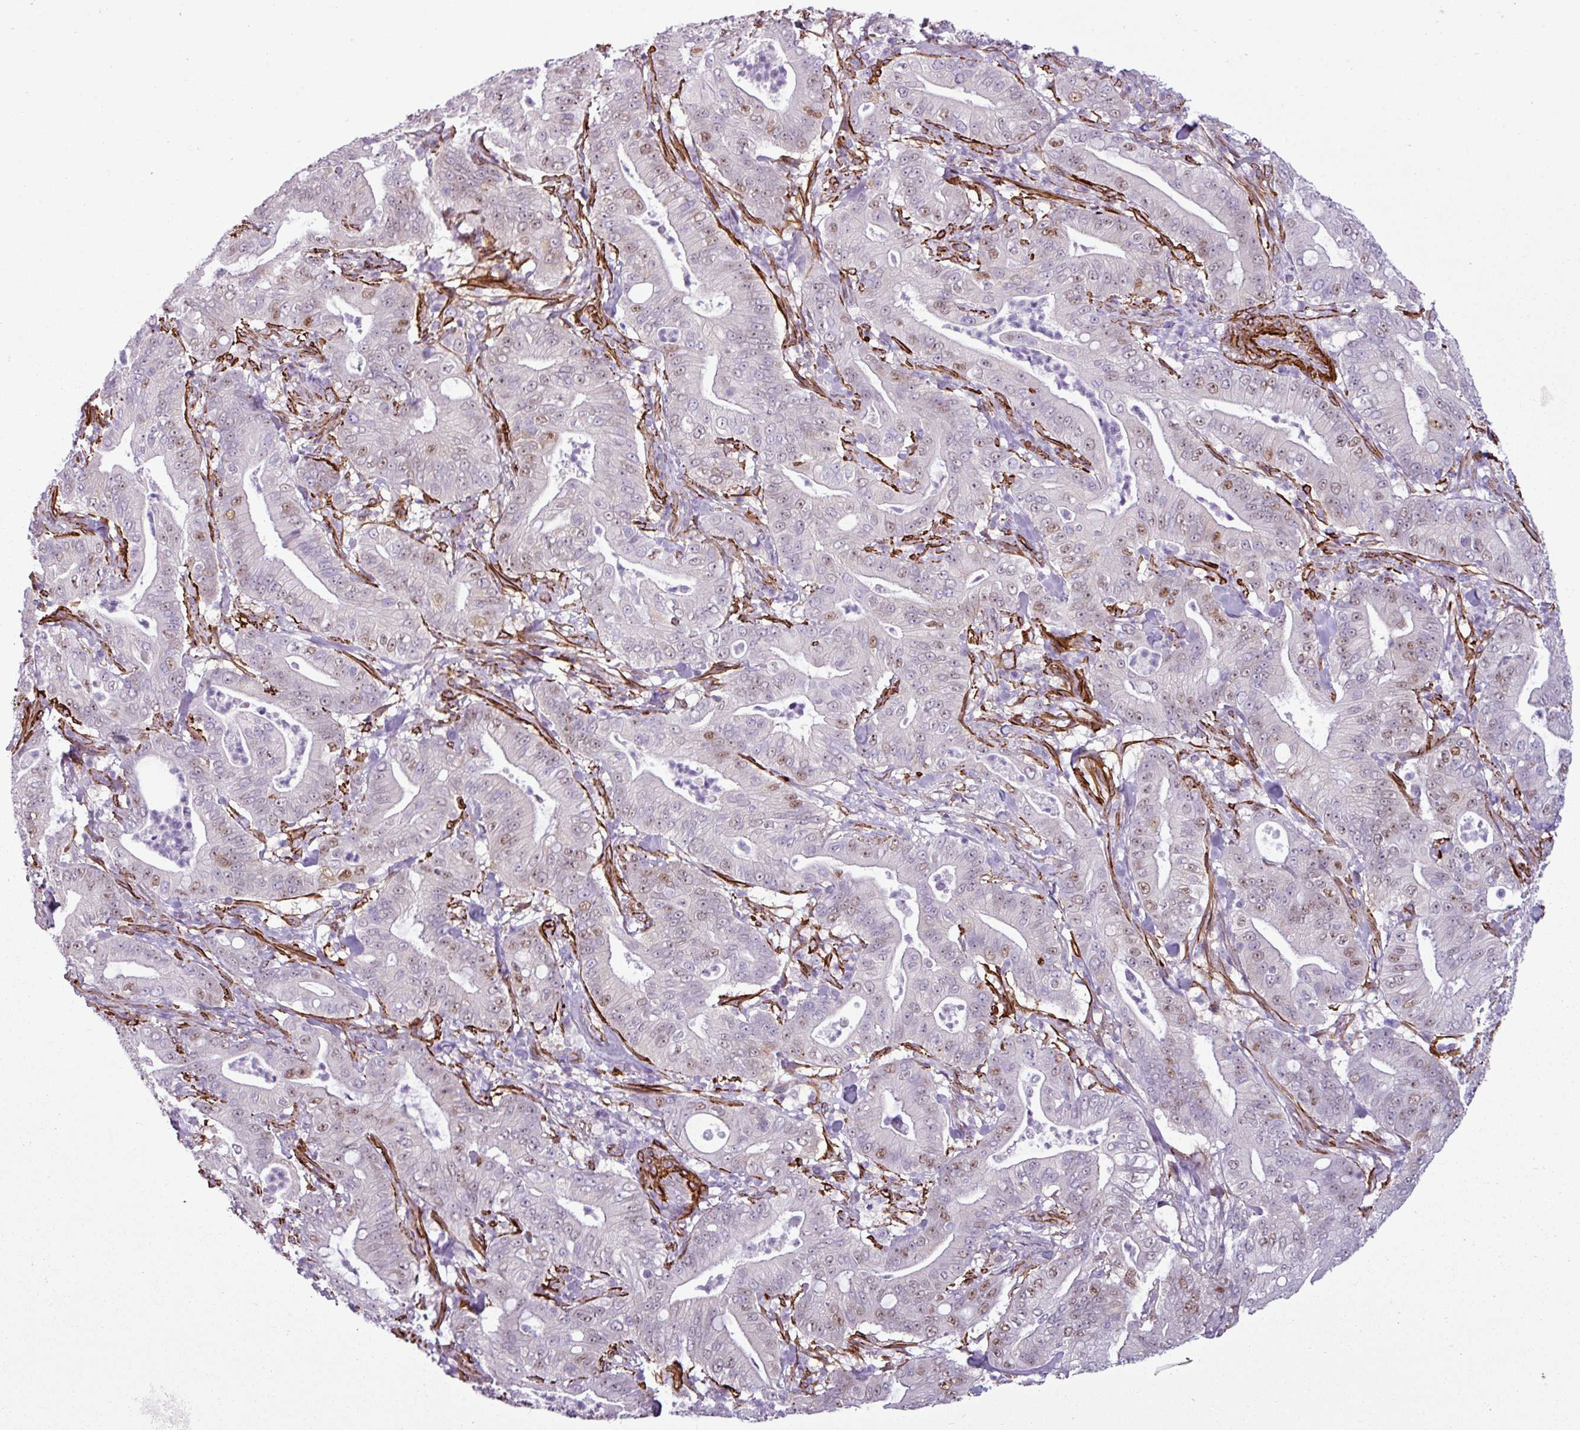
{"staining": {"intensity": "moderate", "quantity": "<25%", "location": "nuclear"}, "tissue": "pancreatic cancer", "cell_type": "Tumor cells", "image_type": "cancer", "snomed": [{"axis": "morphology", "description": "Adenocarcinoma, NOS"}, {"axis": "topography", "description": "Pancreas"}], "caption": "Pancreatic adenocarcinoma stained with DAB IHC shows low levels of moderate nuclear positivity in about <25% of tumor cells. The staining was performed using DAB to visualize the protein expression in brown, while the nuclei were stained in blue with hematoxylin (Magnification: 20x).", "gene": "ATP10A", "patient": {"sex": "male", "age": 71}}